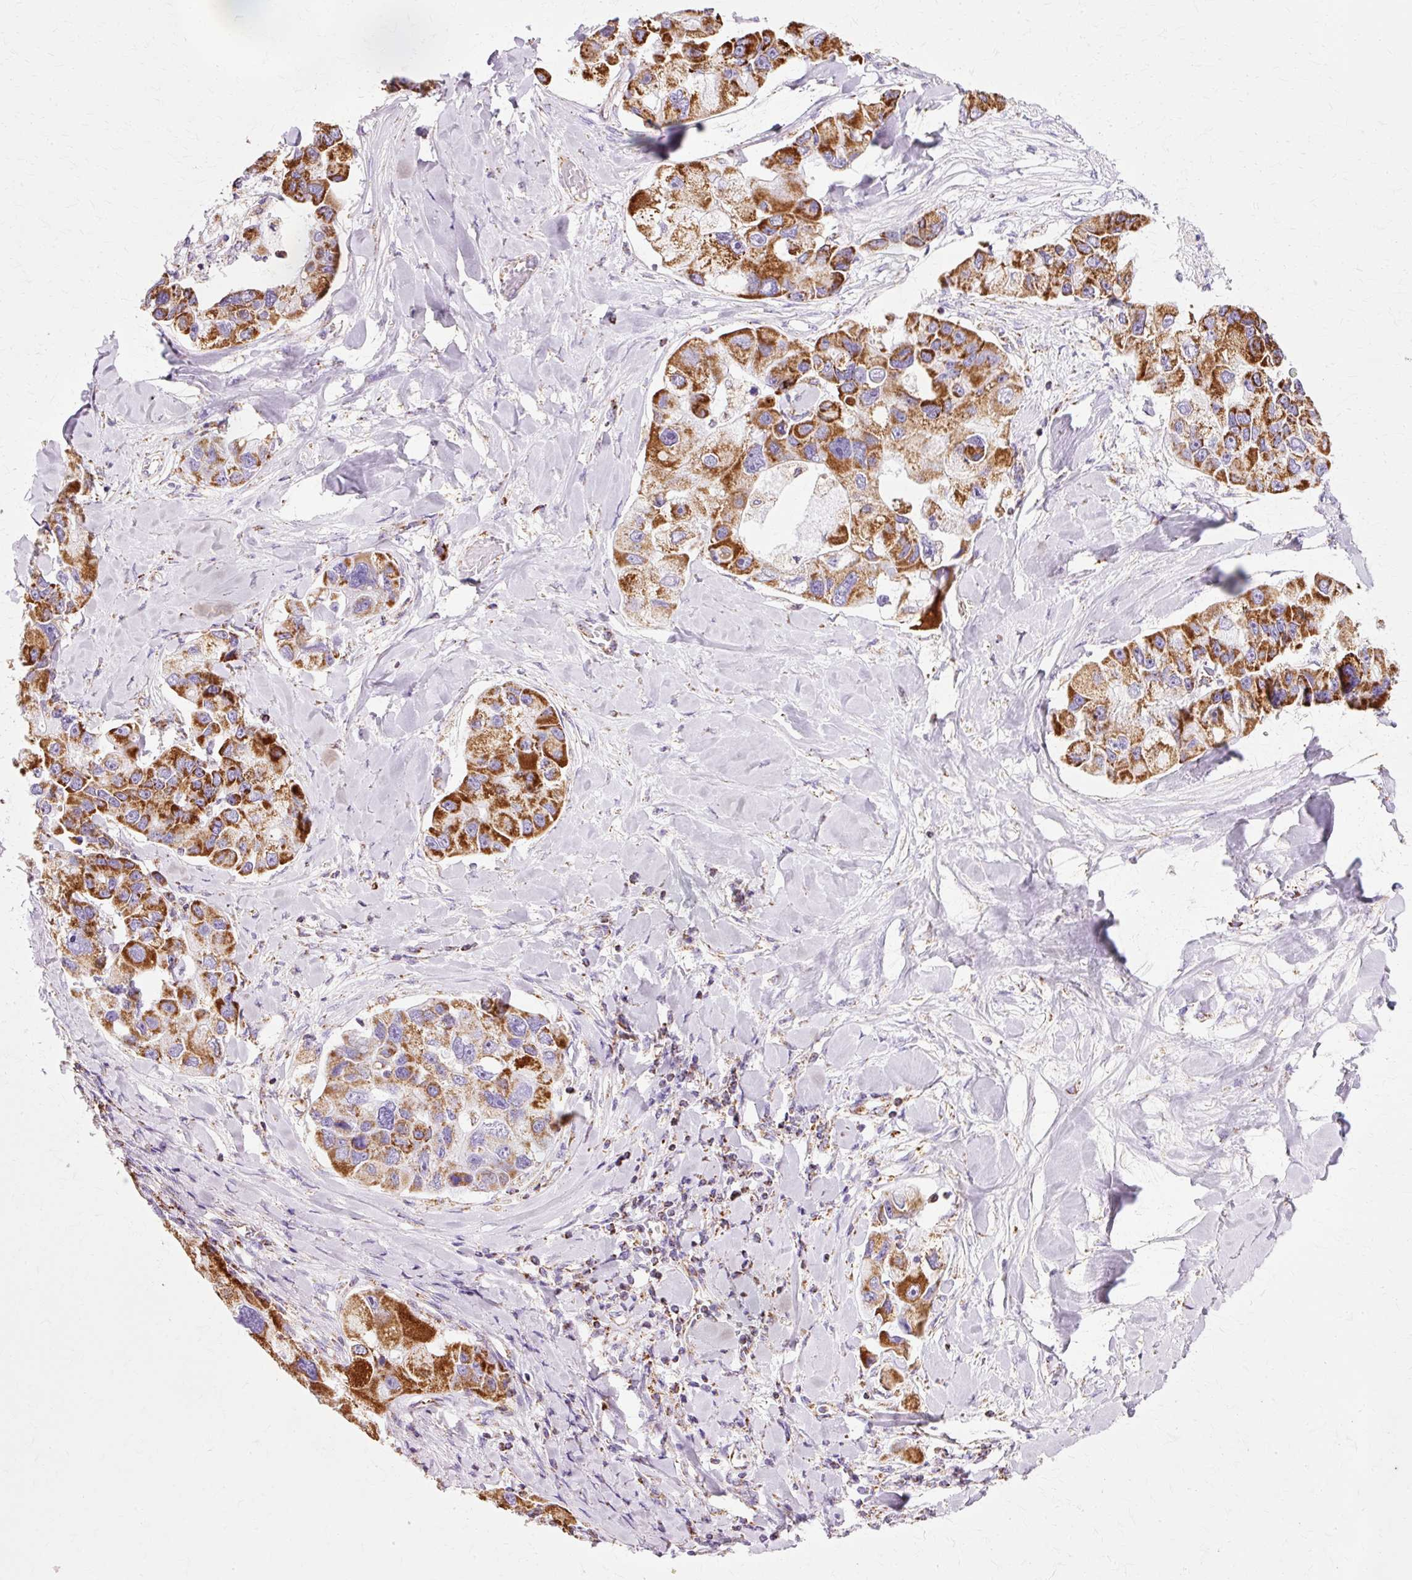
{"staining": {"intensity": "strong", "quantity": ">75%", "location": "cytoplasmic/membranous"}, "tissue": "lung cancer", "cell_type": "Tumor cells", "image_type": "cancer", "snomed": [{"axis": "morphology", "description": "Adenocarcinoma, NOS"}, {"axis": "topography", "description": "Lung"}], "caption": "DAB immunohistochemical staining of human lung cancer demonstrates strong cytoplasmic/membranous protein positivity in about >75% of tumor cells. (DAB = brown stain, brightfield microscopy at high magnification).", "gene": "ATP5PO", "patient": {"sex": "female", "age": 54}}